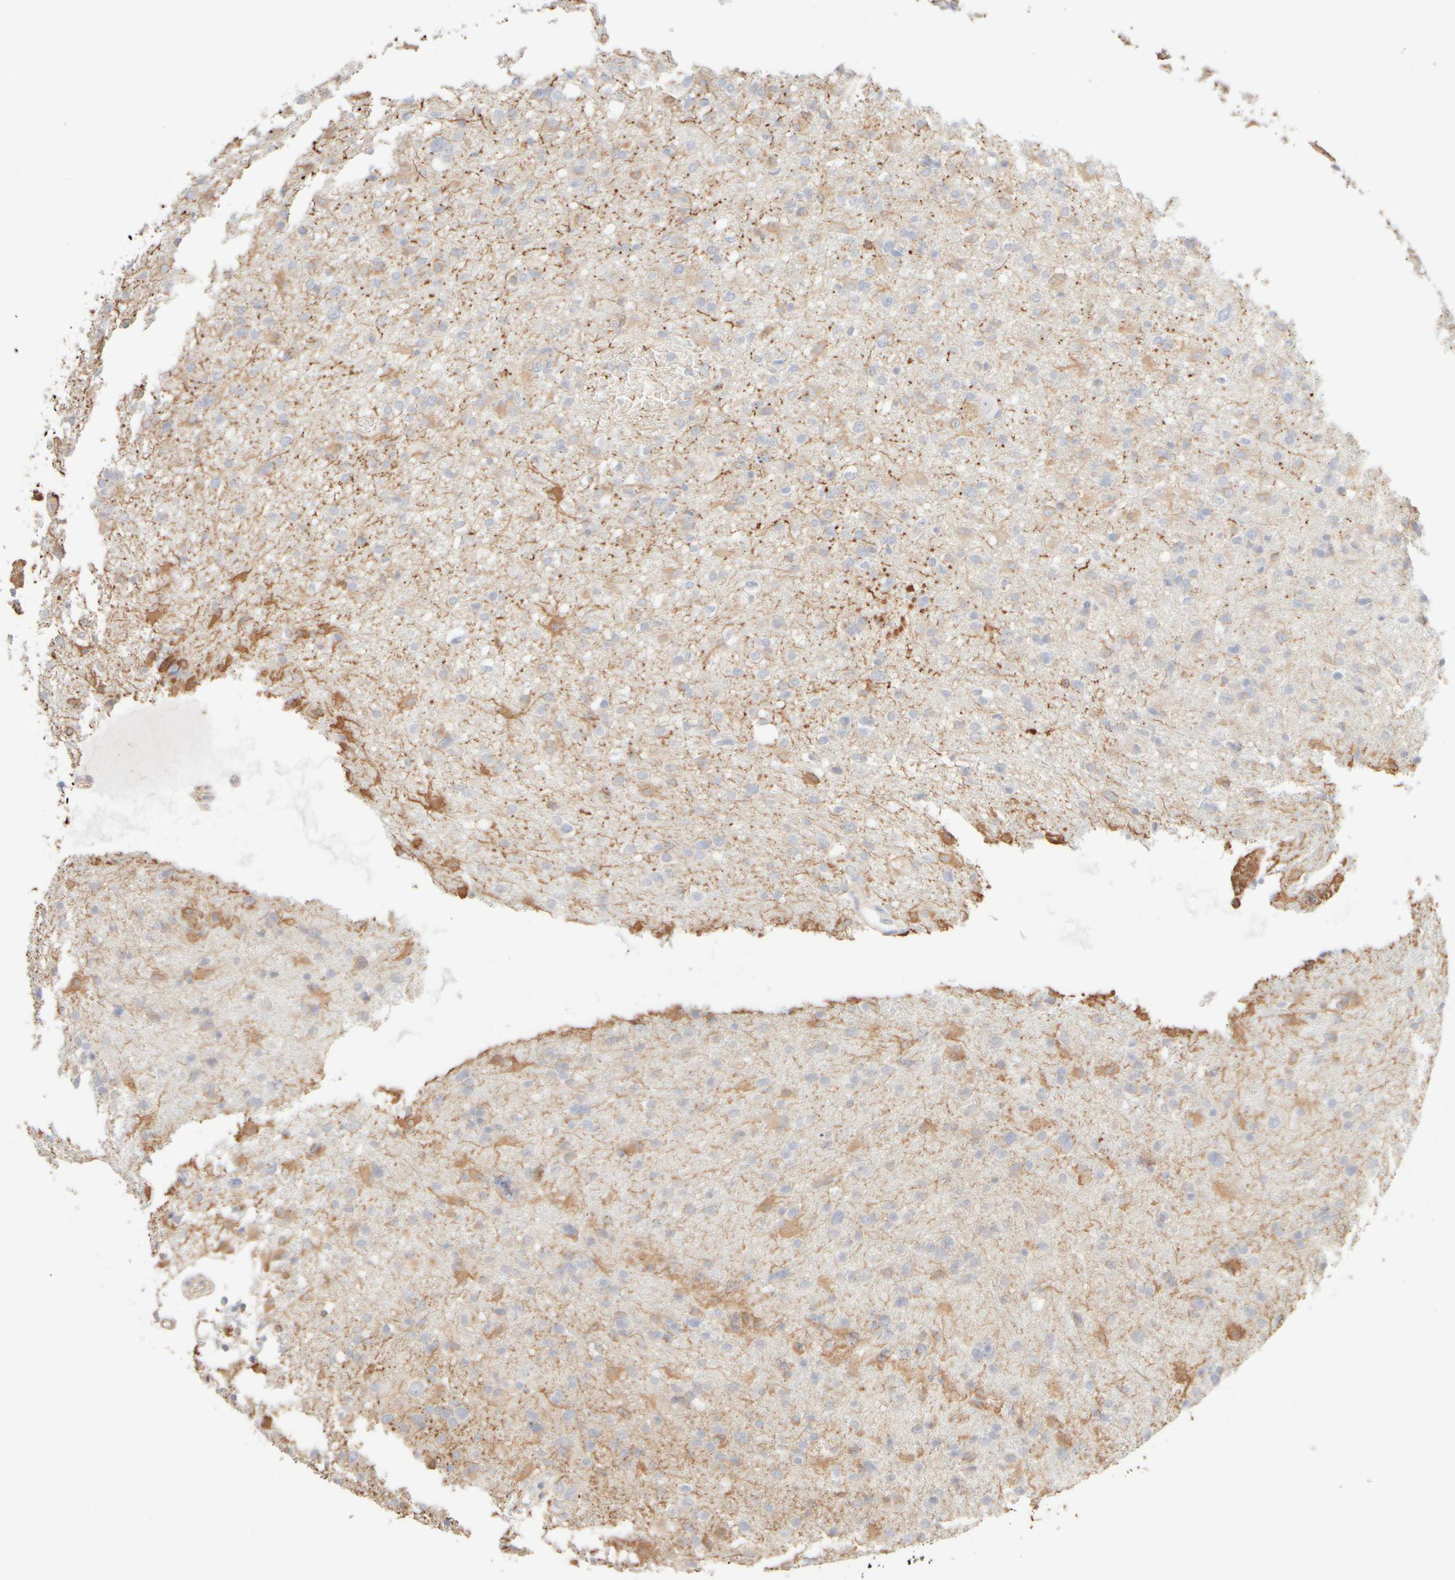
{"staining": {"intensity": "moderate", "quantity": "<25%", "location": "cytoplasmic/membranous"}, "tissue": "glioma", "cell_type": "Tumor cells", "image_type": "cancer", "snomed": [{"axis": "morphology", "description": "Glioma, malignant, High grade"}, {"axis": "topography", "description": "Brain"}], "caption": "Protein positivity by immunohistochemistry (IHC) shows moderate cytoplasmic/membranous positivity in about <25% of tumor cells in glioma.", "gene": "KRT15", "patient": {"sex": "female", "age": 57}}